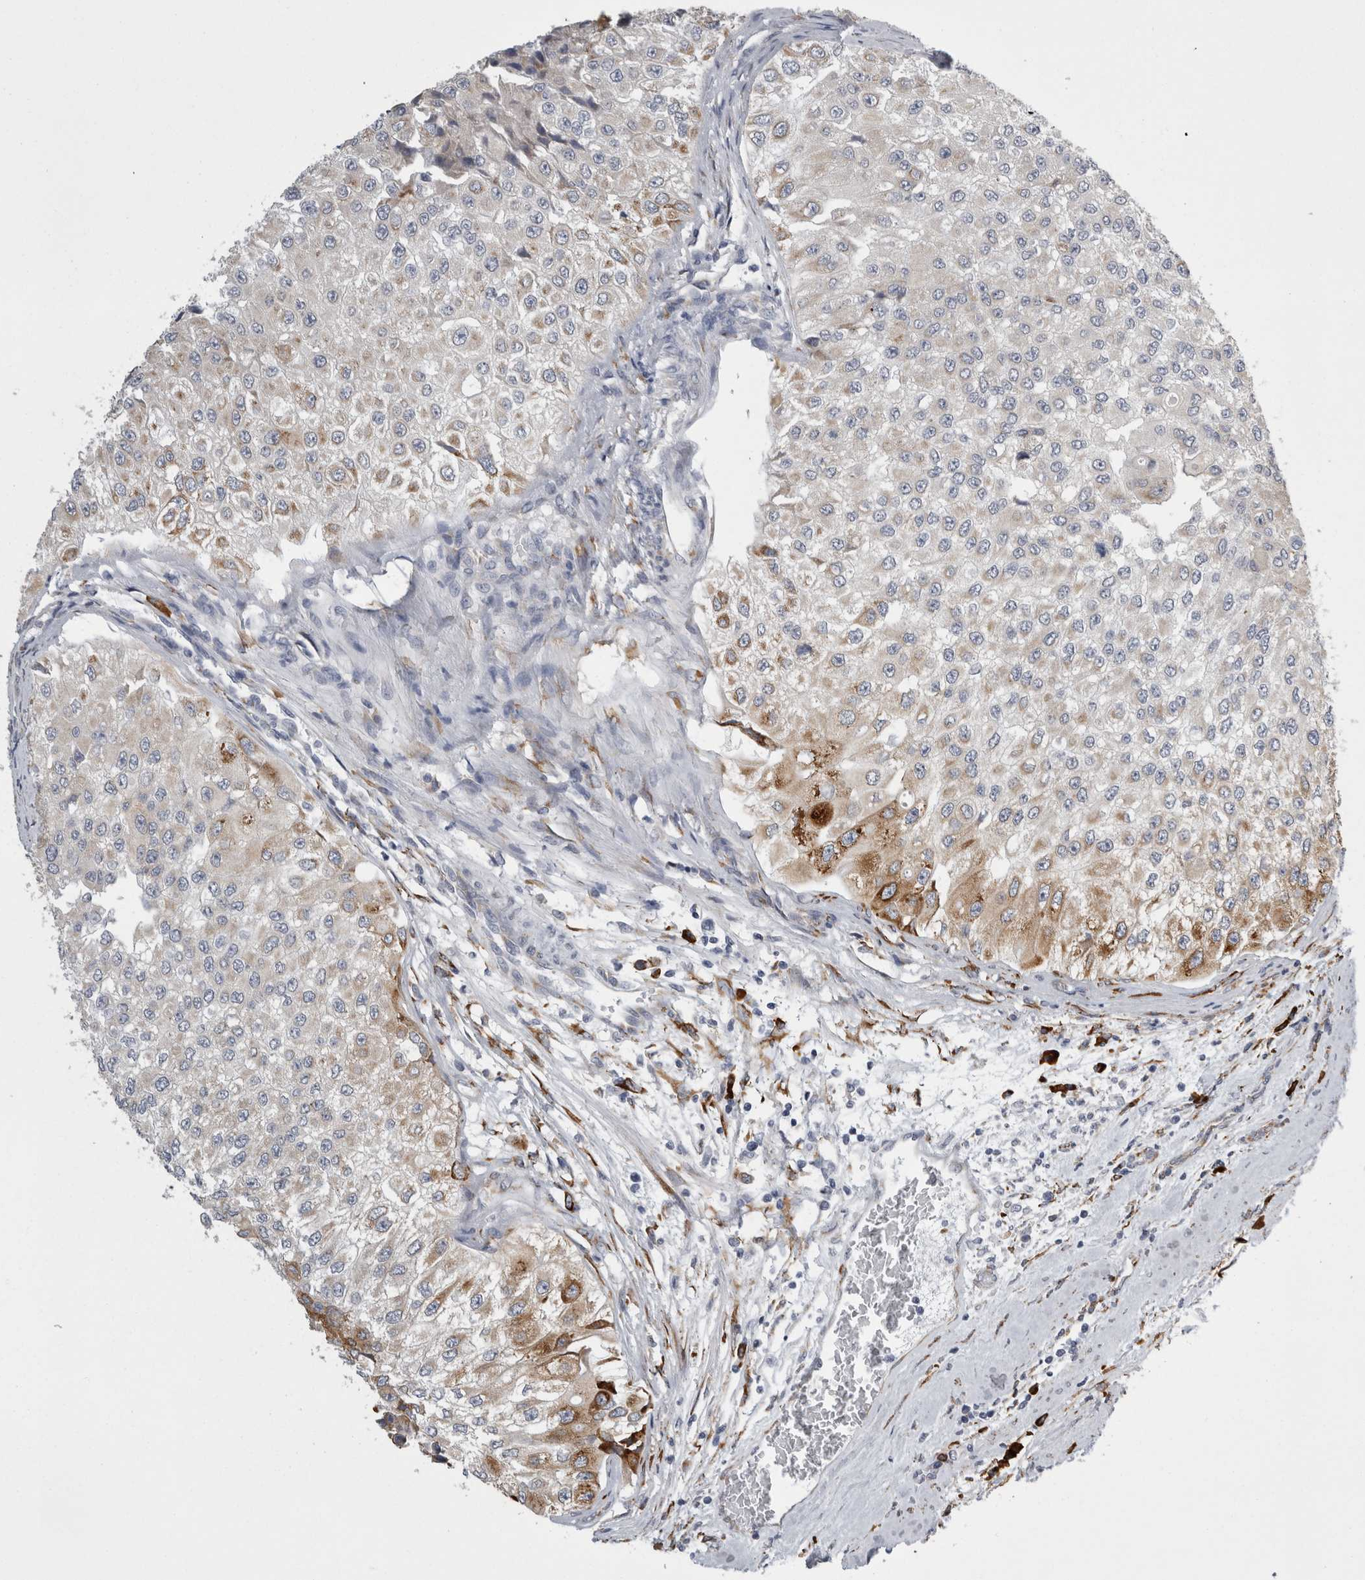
{"staining": {"intensity": "moderate", "quantity": "<25%", "location": "cytoplasmic/membranous"}, "tissue": "urothelial cancer", "cell_type": "Tumor cells", "image_type": "cancer", "snomed": [{"axis": "morphology", "description": "Urothelial carcinoma, High grade"}, {"axis": "topography", "description": "Kidney"}, {"axis": "topography", "description": "Urinary bladder"}], "caption": "Immunohistochemical staining of urothelial carcinoma (high-grade) shows low levels of moderate cytoplasmic/membranous protein staining in about <25% of tumor cells.", "gene": "FHIP2B", "patient": {"sex": "male", "age": 77}}